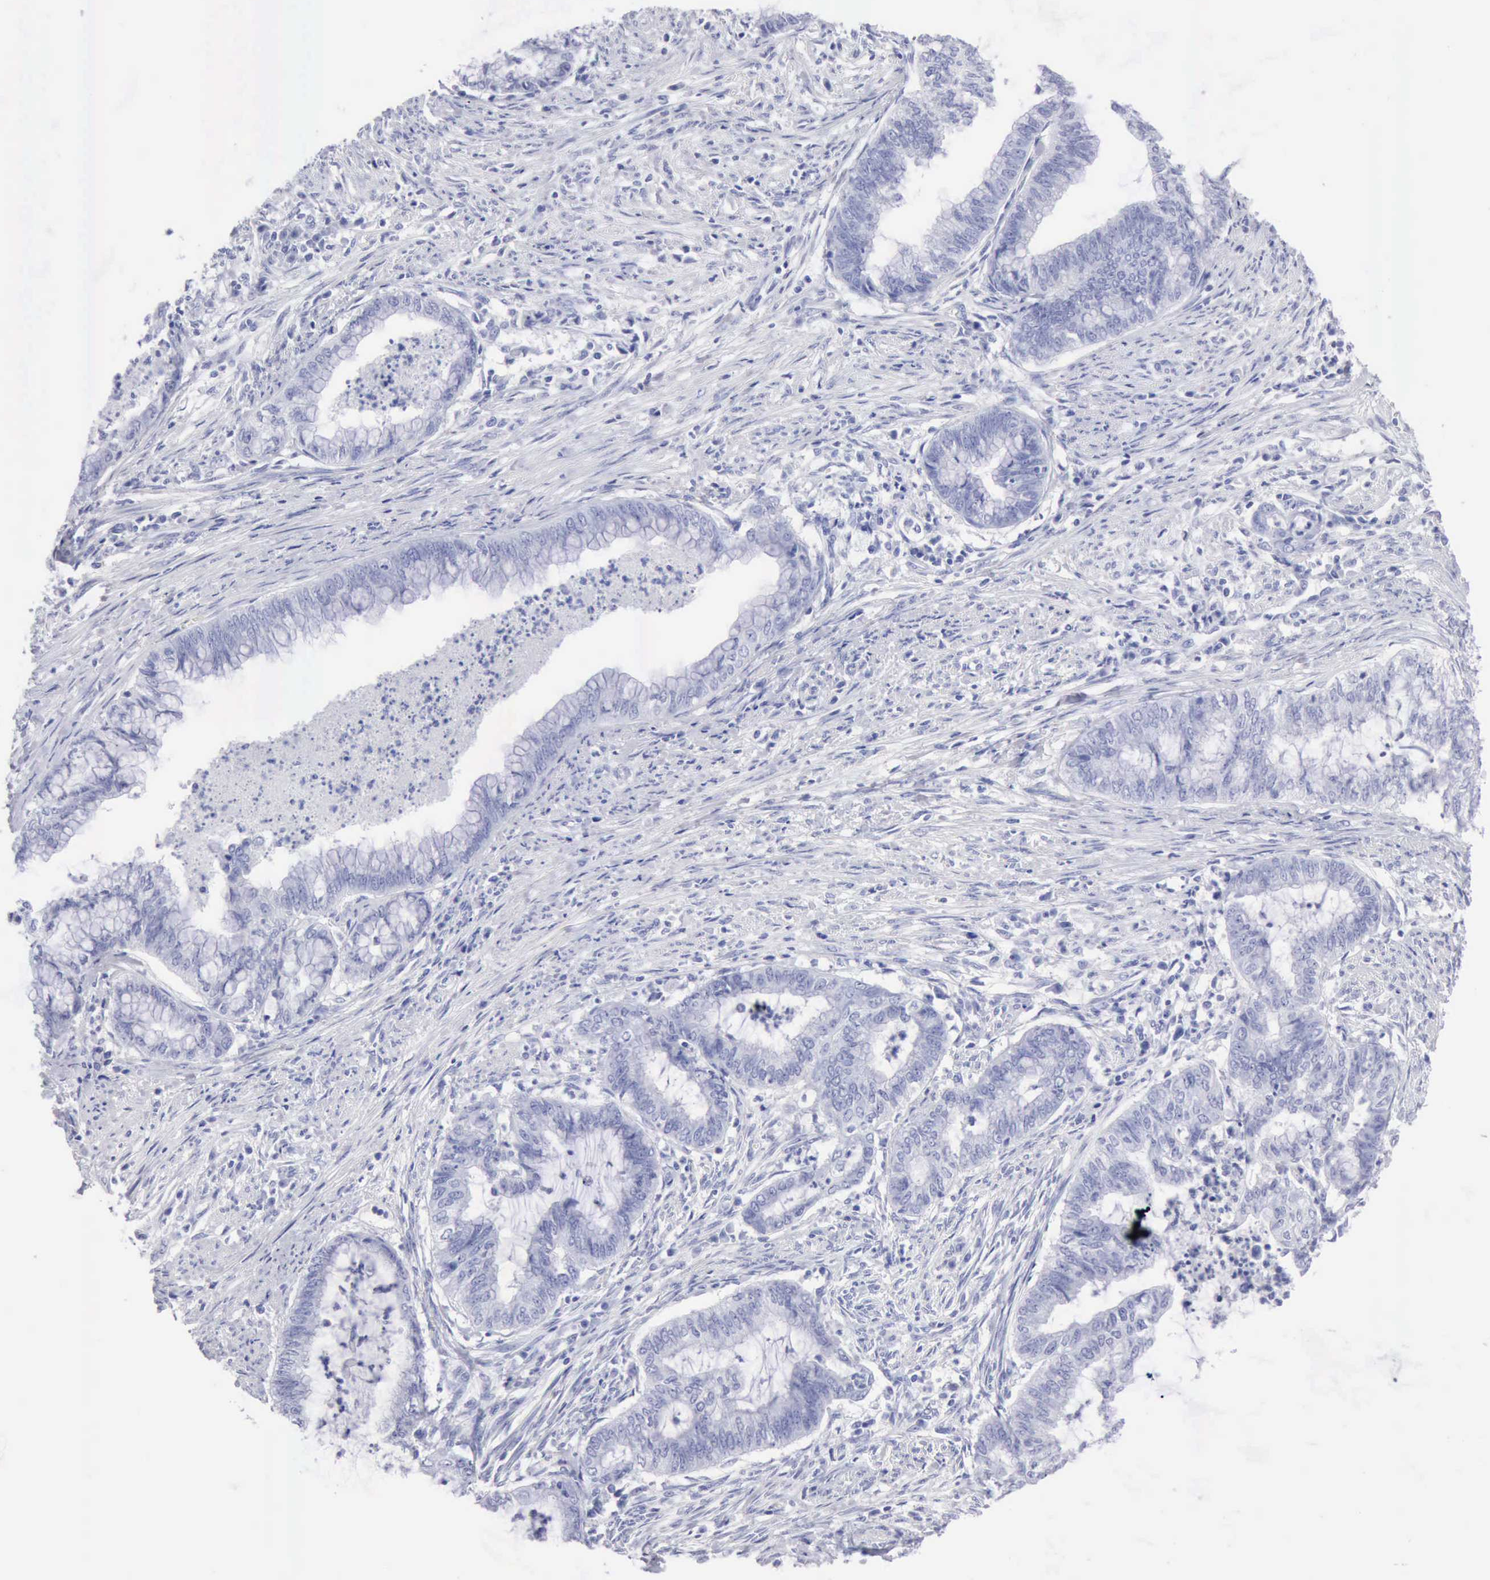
{"staining": {"intensity": "negative", "quantity": "none", "location": "none"}, "tissue": "endometrial cancer", "cell_type": "Tumor cells", "image_type": "cancer", "snomed": [{"axis": "morphology", "description": "Necrosis, NOS"}, {"axis": "morphology", "description": "Adenocarcinoma, NOS"}, {"axis": "topography", "description": "Endometrium"}], "caption": "Immunohistochemical staining of endometrial adenocarcinoma demonstrates no significant positivity in tumor cells. The staining was performed using DAB (3,3'-diaminobenzidine) to visualize the protein expression in brown, while the nuclei were stained in blue with hematoxylin (Magnification: 20x).", "gene": "CYP19A1", "patient": {"sex": "female", "age": 79}}